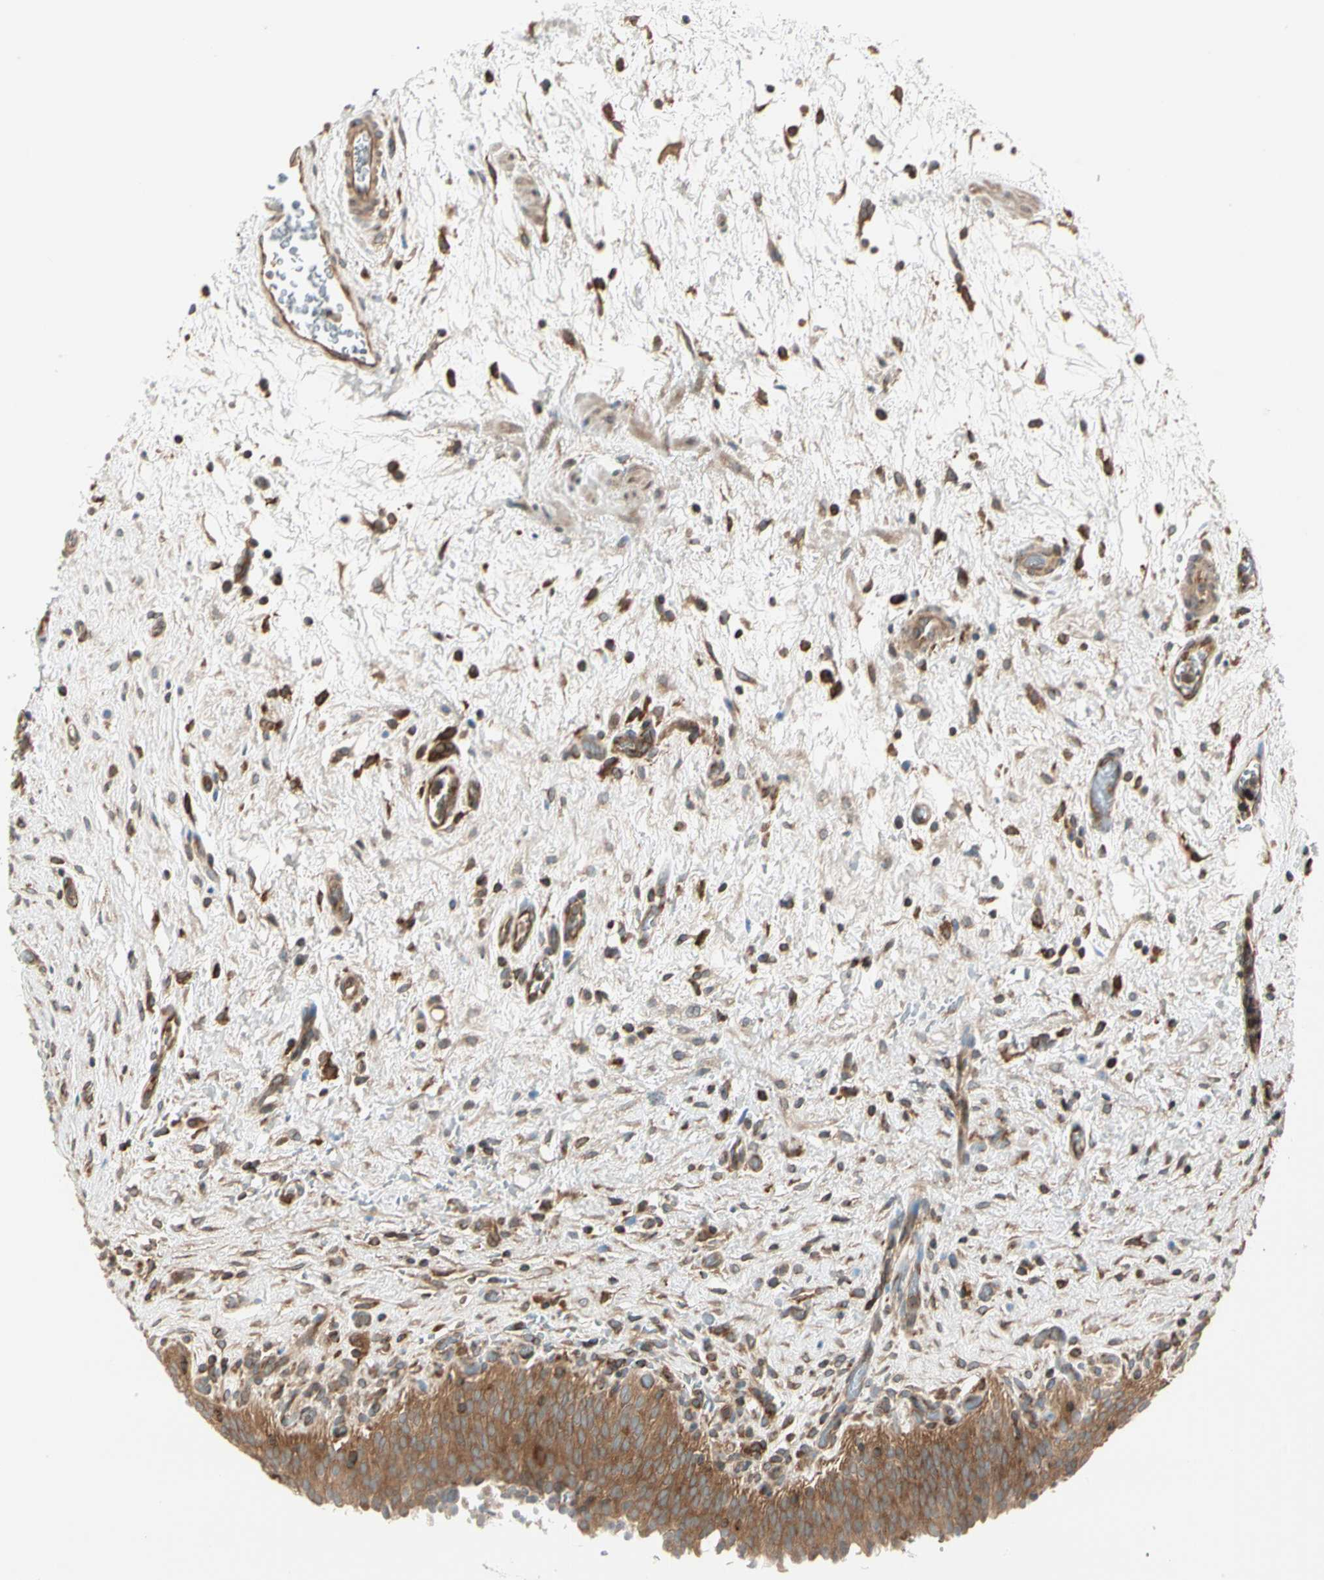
{"staining": {"intensity": "moderate", "quantity": ">75%", "location": "cytoplasmic/membranous"}, "tissue": "urinary bladder", "cell_type": "Urothelial cells", "image_type": "normal", "snomed": [{"axis": "morphology", "description": "Normal tissue, NOS"}, {"axis": "topography", "description": "Urinary bladder"}], "caption": "This photomicrograph displays immunohistochemistry (IHC) staining of unremarkable urinary bladder, with medium moderate cytoplasmic/membranous positivity in approximately >75% of urothelial cells.", "gene": "TRIO", "patient": {"sex": "male", "age": 51}}